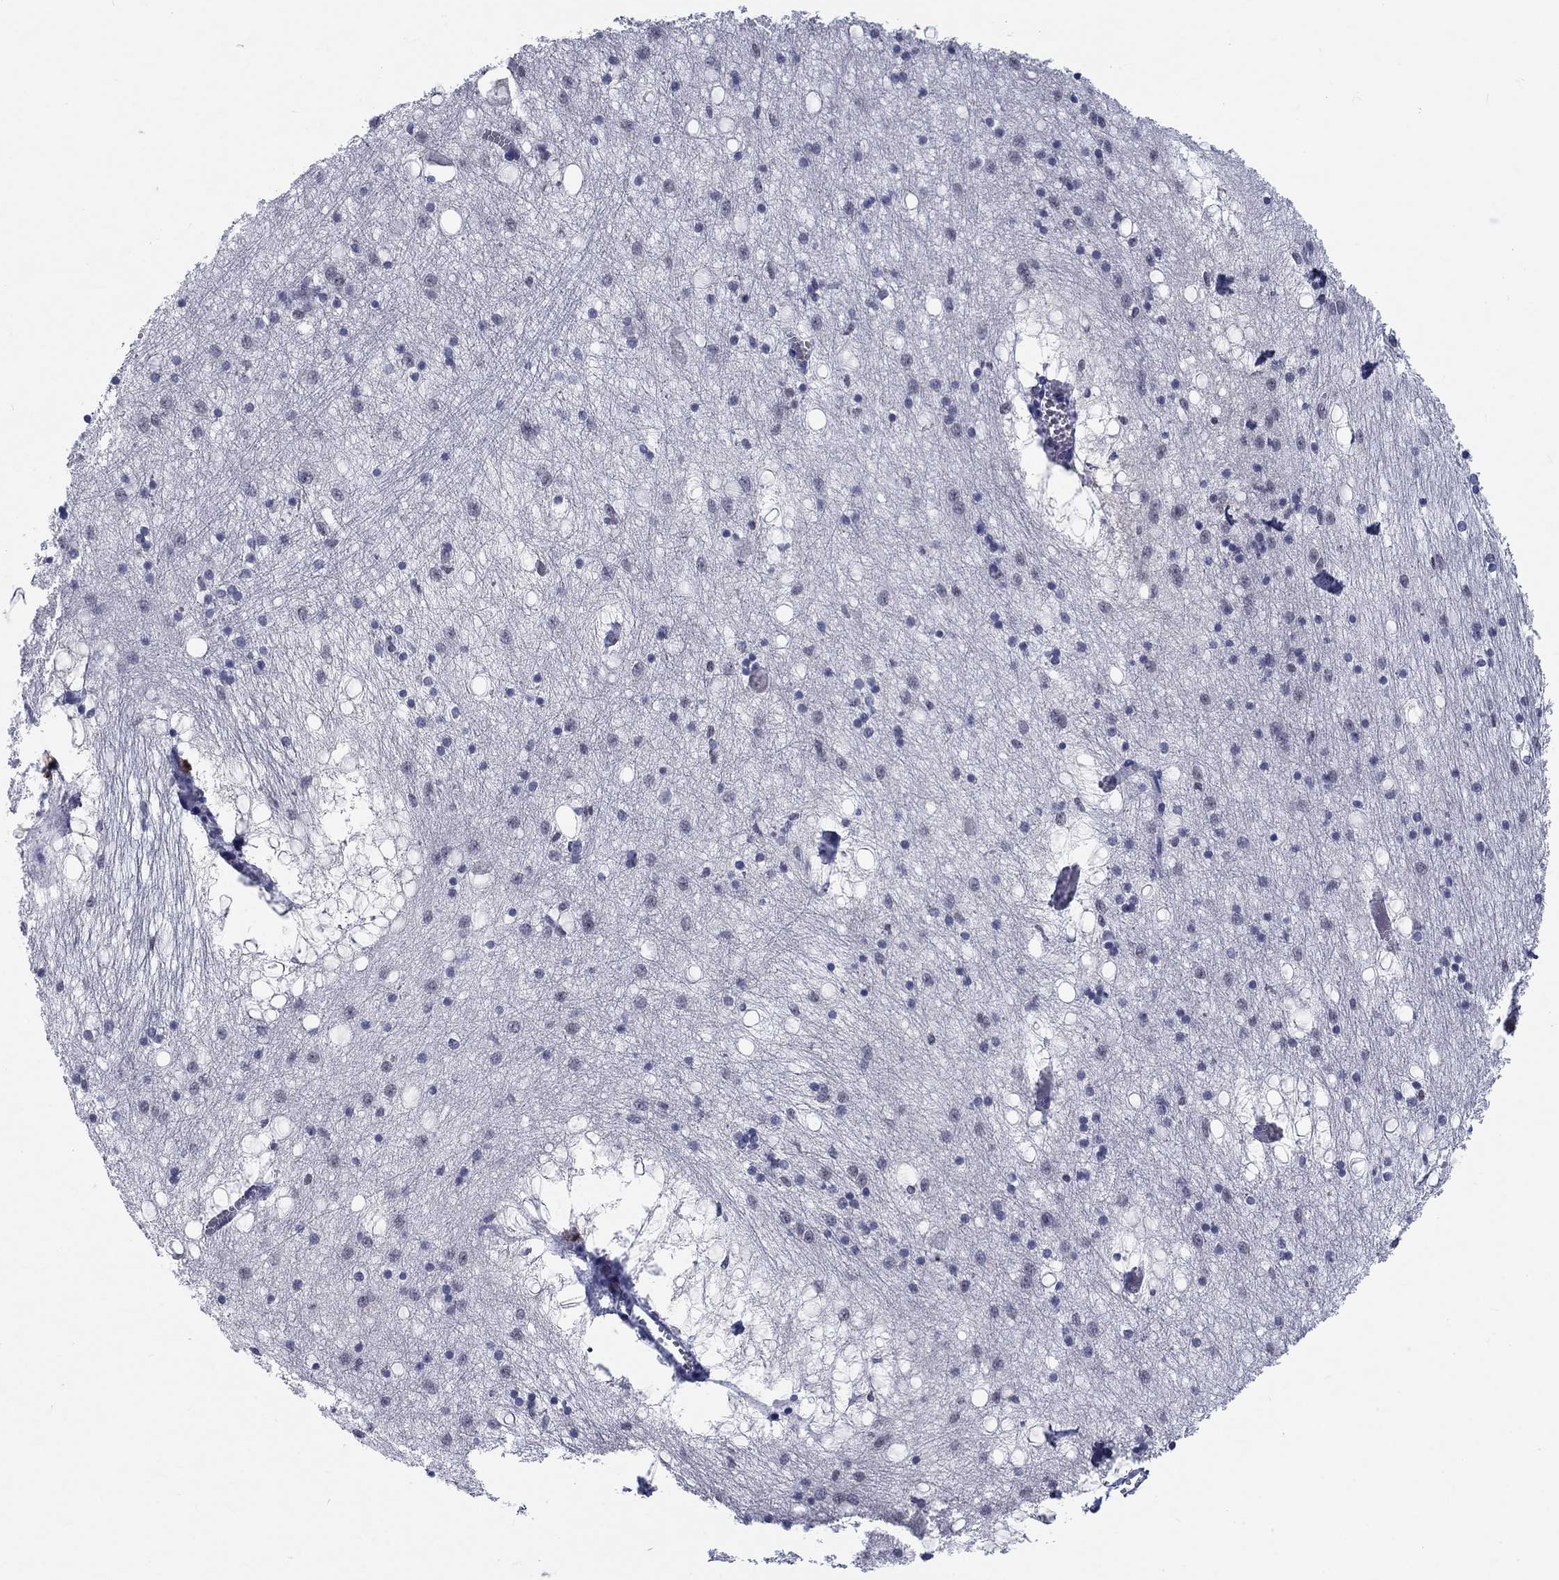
{"staining": {"intensity": "negative", "quantity": "none", "location": "none"}, "tissue": "hippocampus", "cell_type": "Glial cells", "image_type": "normal", "snomed": [{"axis": "morphology", "description": "Normal tissue, NOS"}, {"axis": "topography", "description": "Lateral ventricle wall"}, {"axis": "topography", "description": "Hippocampus"}], "caption": "The histopathology image reveals no staining of glial cells in unremarkable hippocampus. The staining was performed using DAB to visualize the protein expression in brown, while the nuclei were stained in blue with hematoxylin (Magnification: 20x).", "gene": "EGFLAM", "patient": {"sex": "female", "age": 63}}